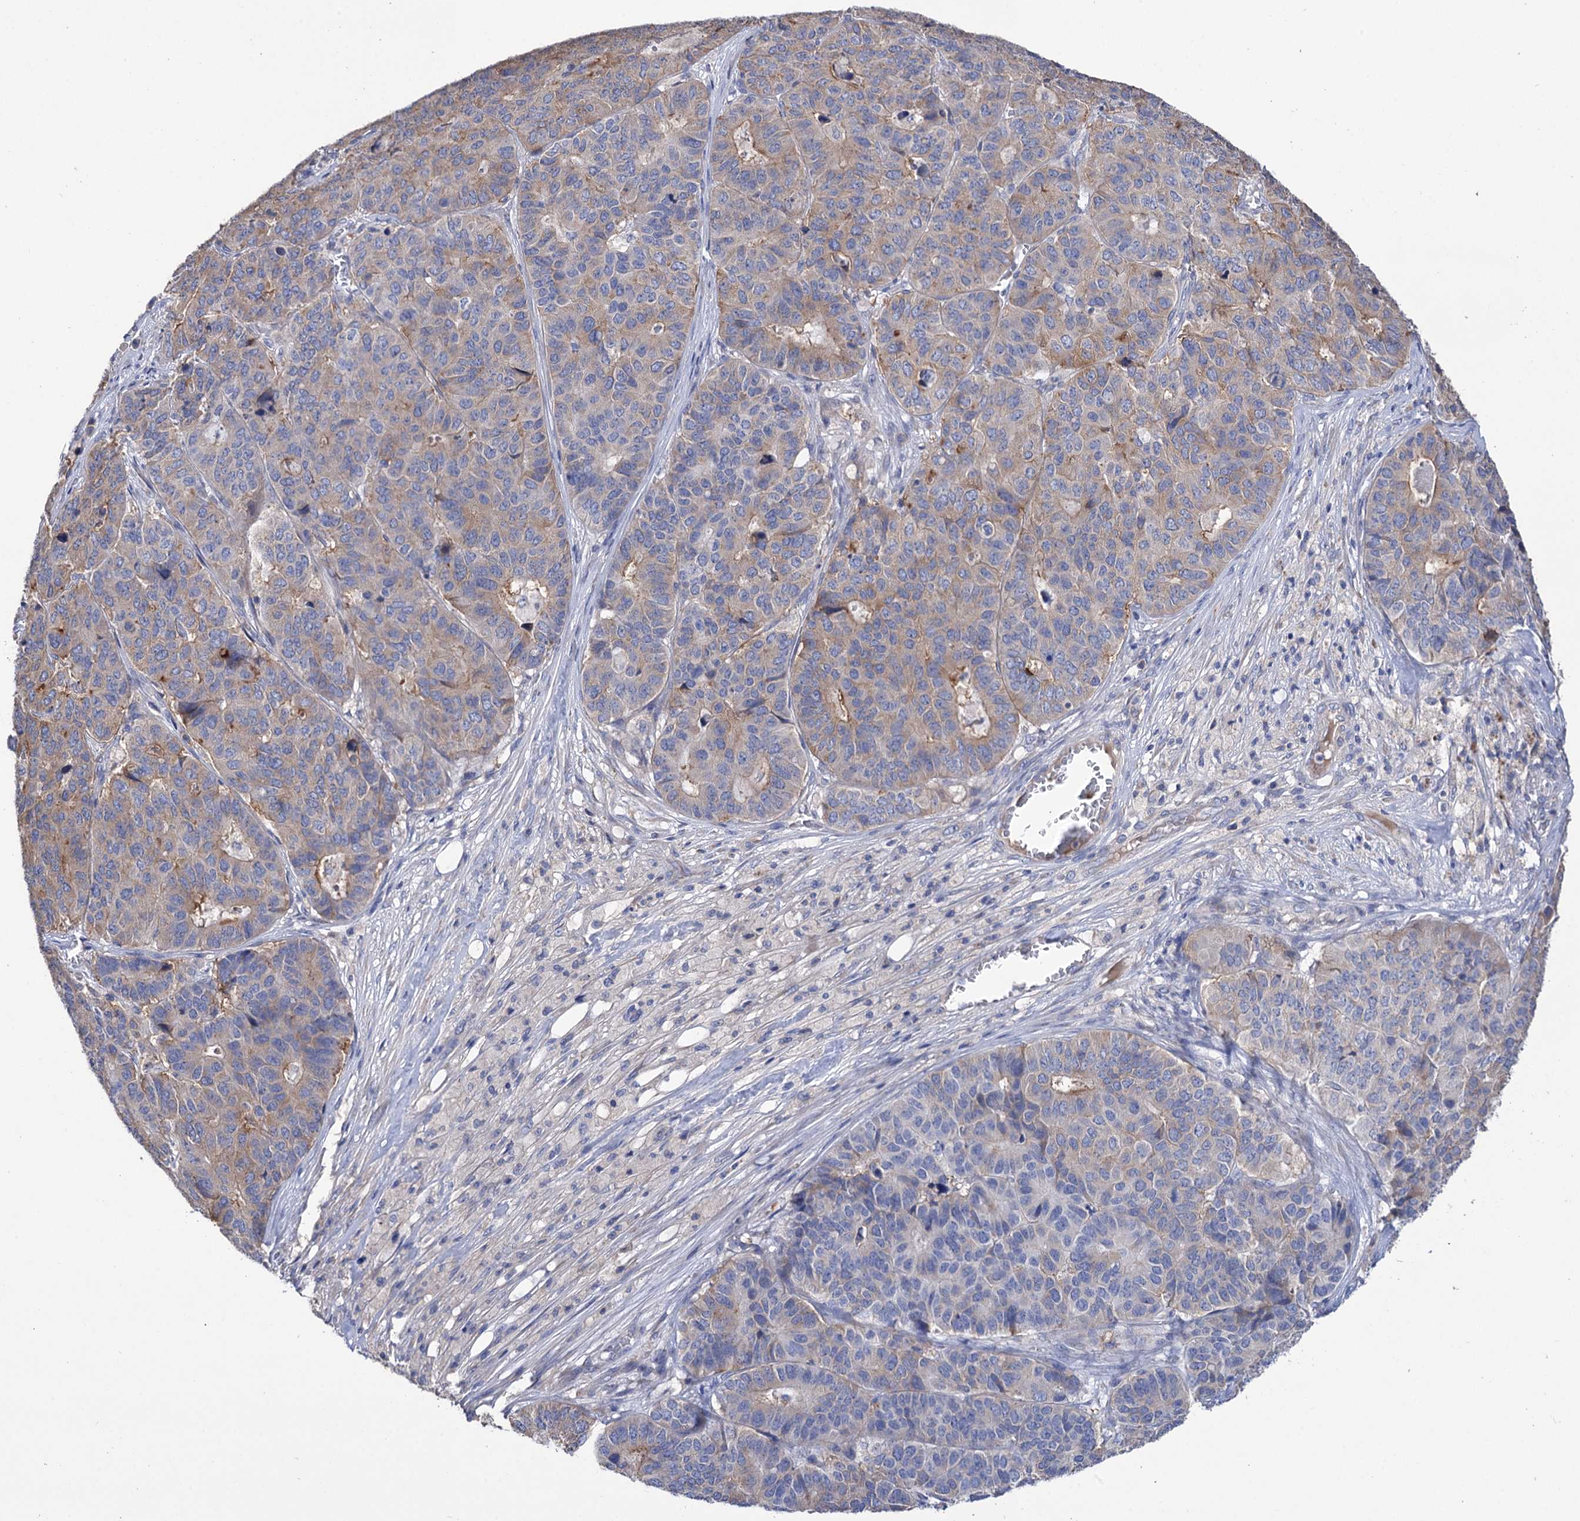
{"staining": {"intensity": "weak", "quantity": "25%-75%", "location": "cytoplasmic/membranous"}, "tissue": "pancreatic cancer", "cell_type": "Tumor cells", "image_type": "cancer", "snomed": [{"axis": "morphology", "description": "Adenocarcinoma, NOS"}, {"axis": "topography", "description": "Pancreas"}], "caption": "The immunohistochemical stain highlights weak cytoplasmic/membranous expression in tumor cells of adenocarcinoma (pancreatic) tissue.", "gene": "BBS4", "patient": {"sex": "male", "age": 50}}